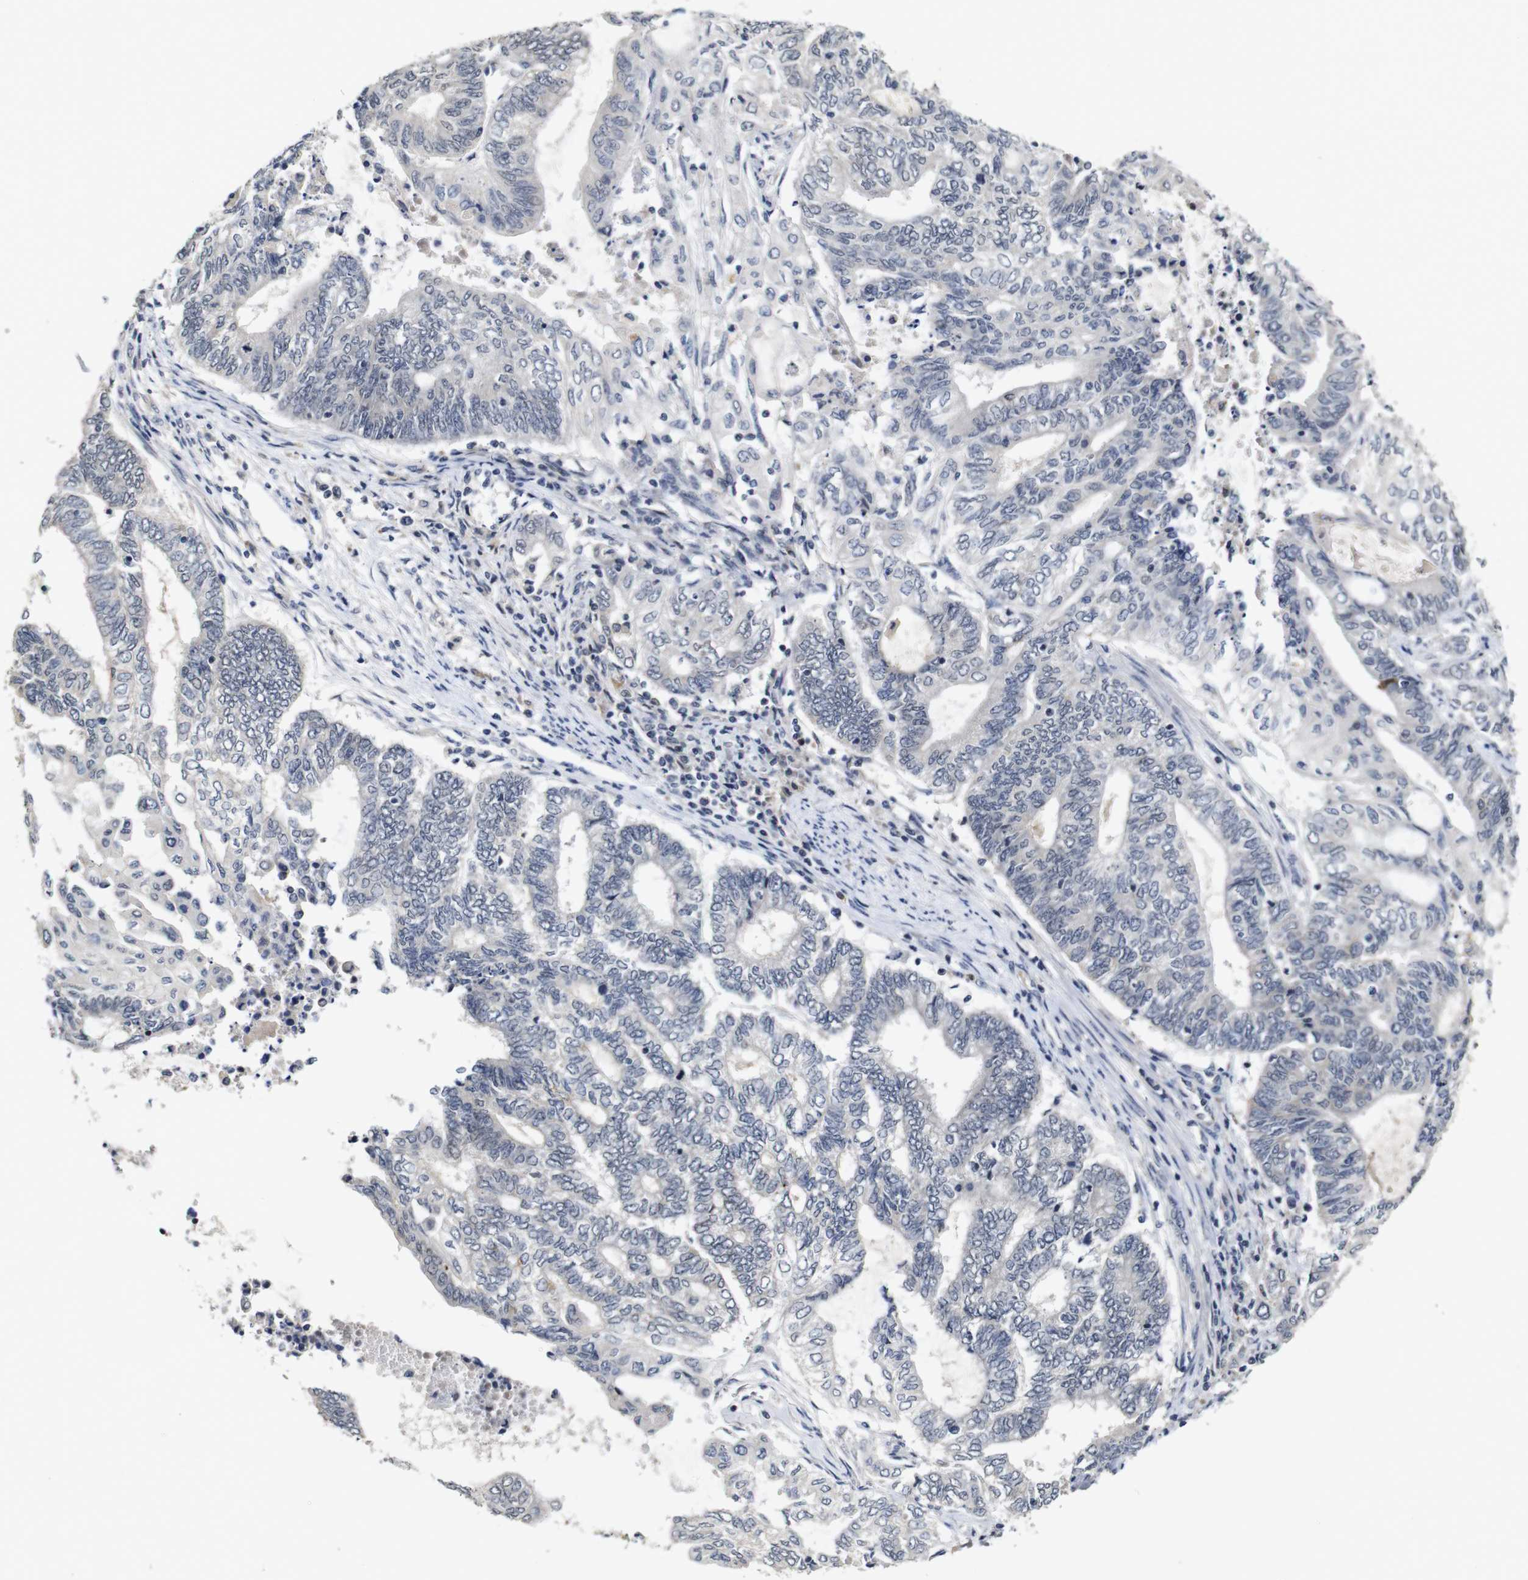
{"staining": {"intensity": "negative", "quantity": "none", "location": "none"}, "tissue": "endometrial cancer", "cell_type": "Tumor cells", "image_type": "cancer", "snomed": [{"axis": "morphology", "description": "Adenocarcinoma, NOS"}, {"axis": "topography", "description": "Uterus"}, {"axis": "topography", "description": "Endometrium"}], "caption": "Tumor cells are negative for brown protein staining in adenocarcinoma (endometrial).", "gene": "NTRK3", "patient": {"sex": "female", "age": 70}}